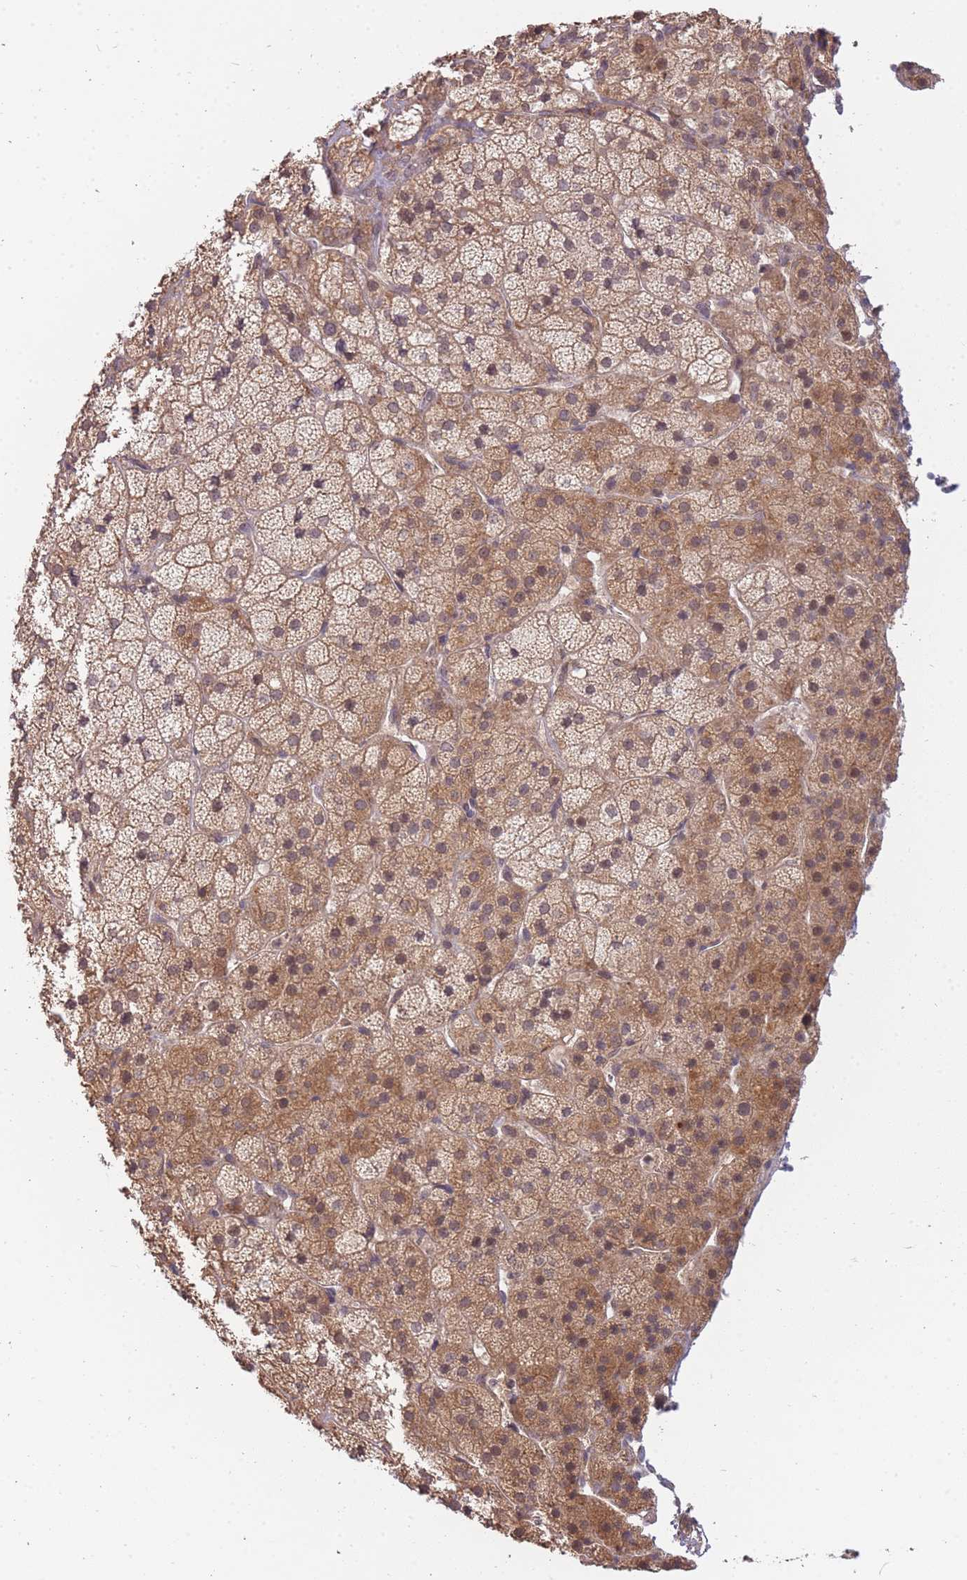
{"staining": {"intensity": "moderate", "quantity": "25%-75%", "location": "cytoplasmic/membranous,nuclear"}, "tissue": "adrenal gland", "cell_type": "Glandular cells", "image_type": "normal", "snomed": [{"axis": "morphology", "description": "Normal tissue, NOS"}, {"axis": "topography", "description": "Adrenal gland"}], "caption": "A histopathology image of adrenal gland stained for a protein reveals moderate cytoplasmic/membranous,nuclear brown staining in glandular cells.", "gene": "SMC6", "patient": {"sex": "female", "age": 70}}